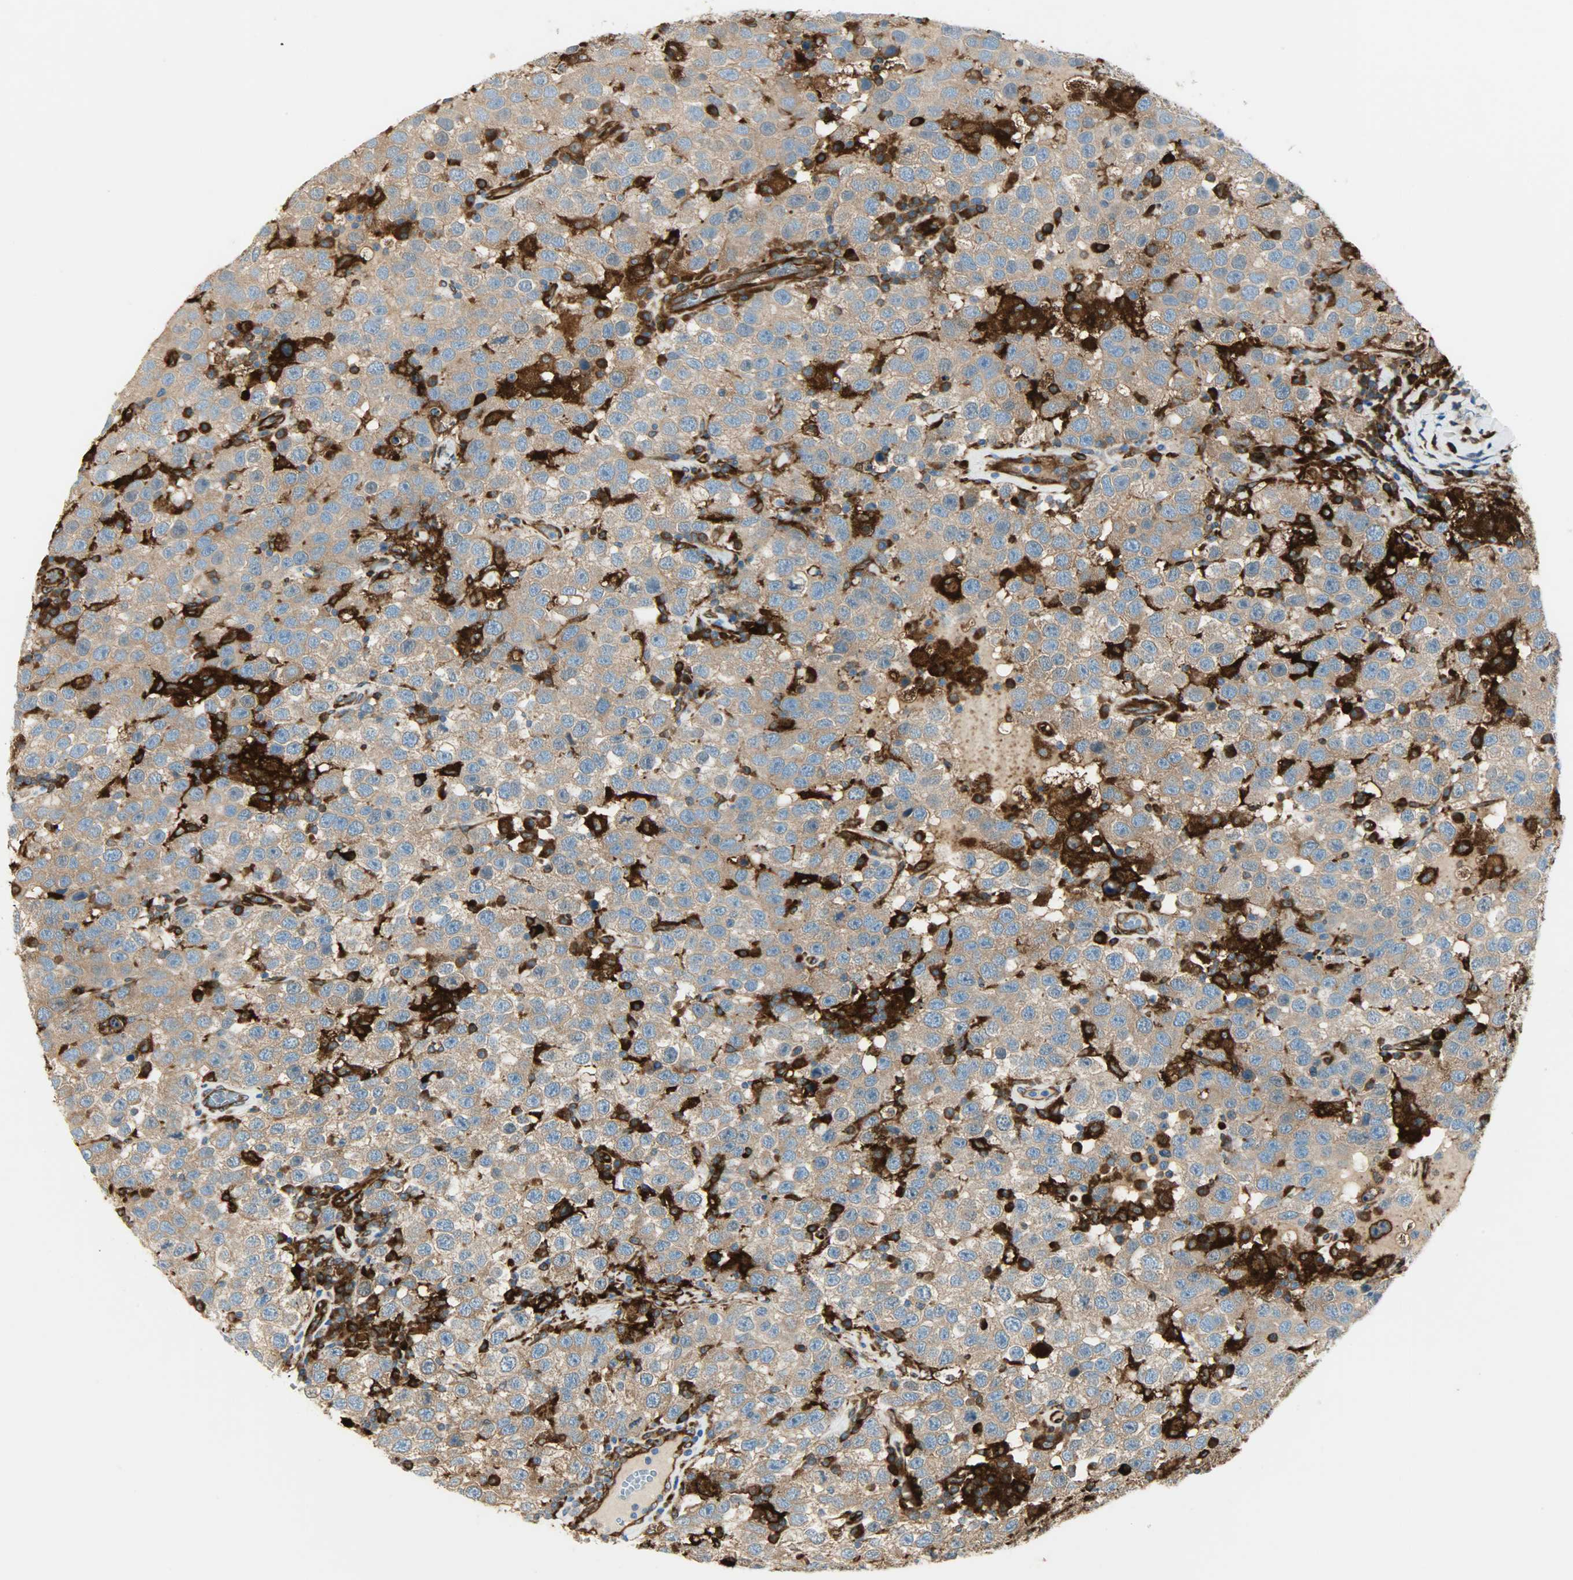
{"staining": {"intensity": "moderate", "quantity": ">75%", "location": "cytoplasmic/membranous"}, "tissue": "testis cancer", "cell_type": "Tumor cells", "image_type": "cancer", "snomed": [{"axis": "morphology", "description": "Seminoma, NOS"}, {"axis": "topography", "description": "Testis"}], "caption": "The photomicrograph shows a brown stain indicating the presence of a protein in the cytoplasmic/membranous of tumor cells in testis cancer (seminoma). Using DAB (brown) and hematoxylin (blue) stains, captured at high magnification using brightfield microscopy.", "gene": "WARS1", "patient": {"sex": "male", "age": 41}}